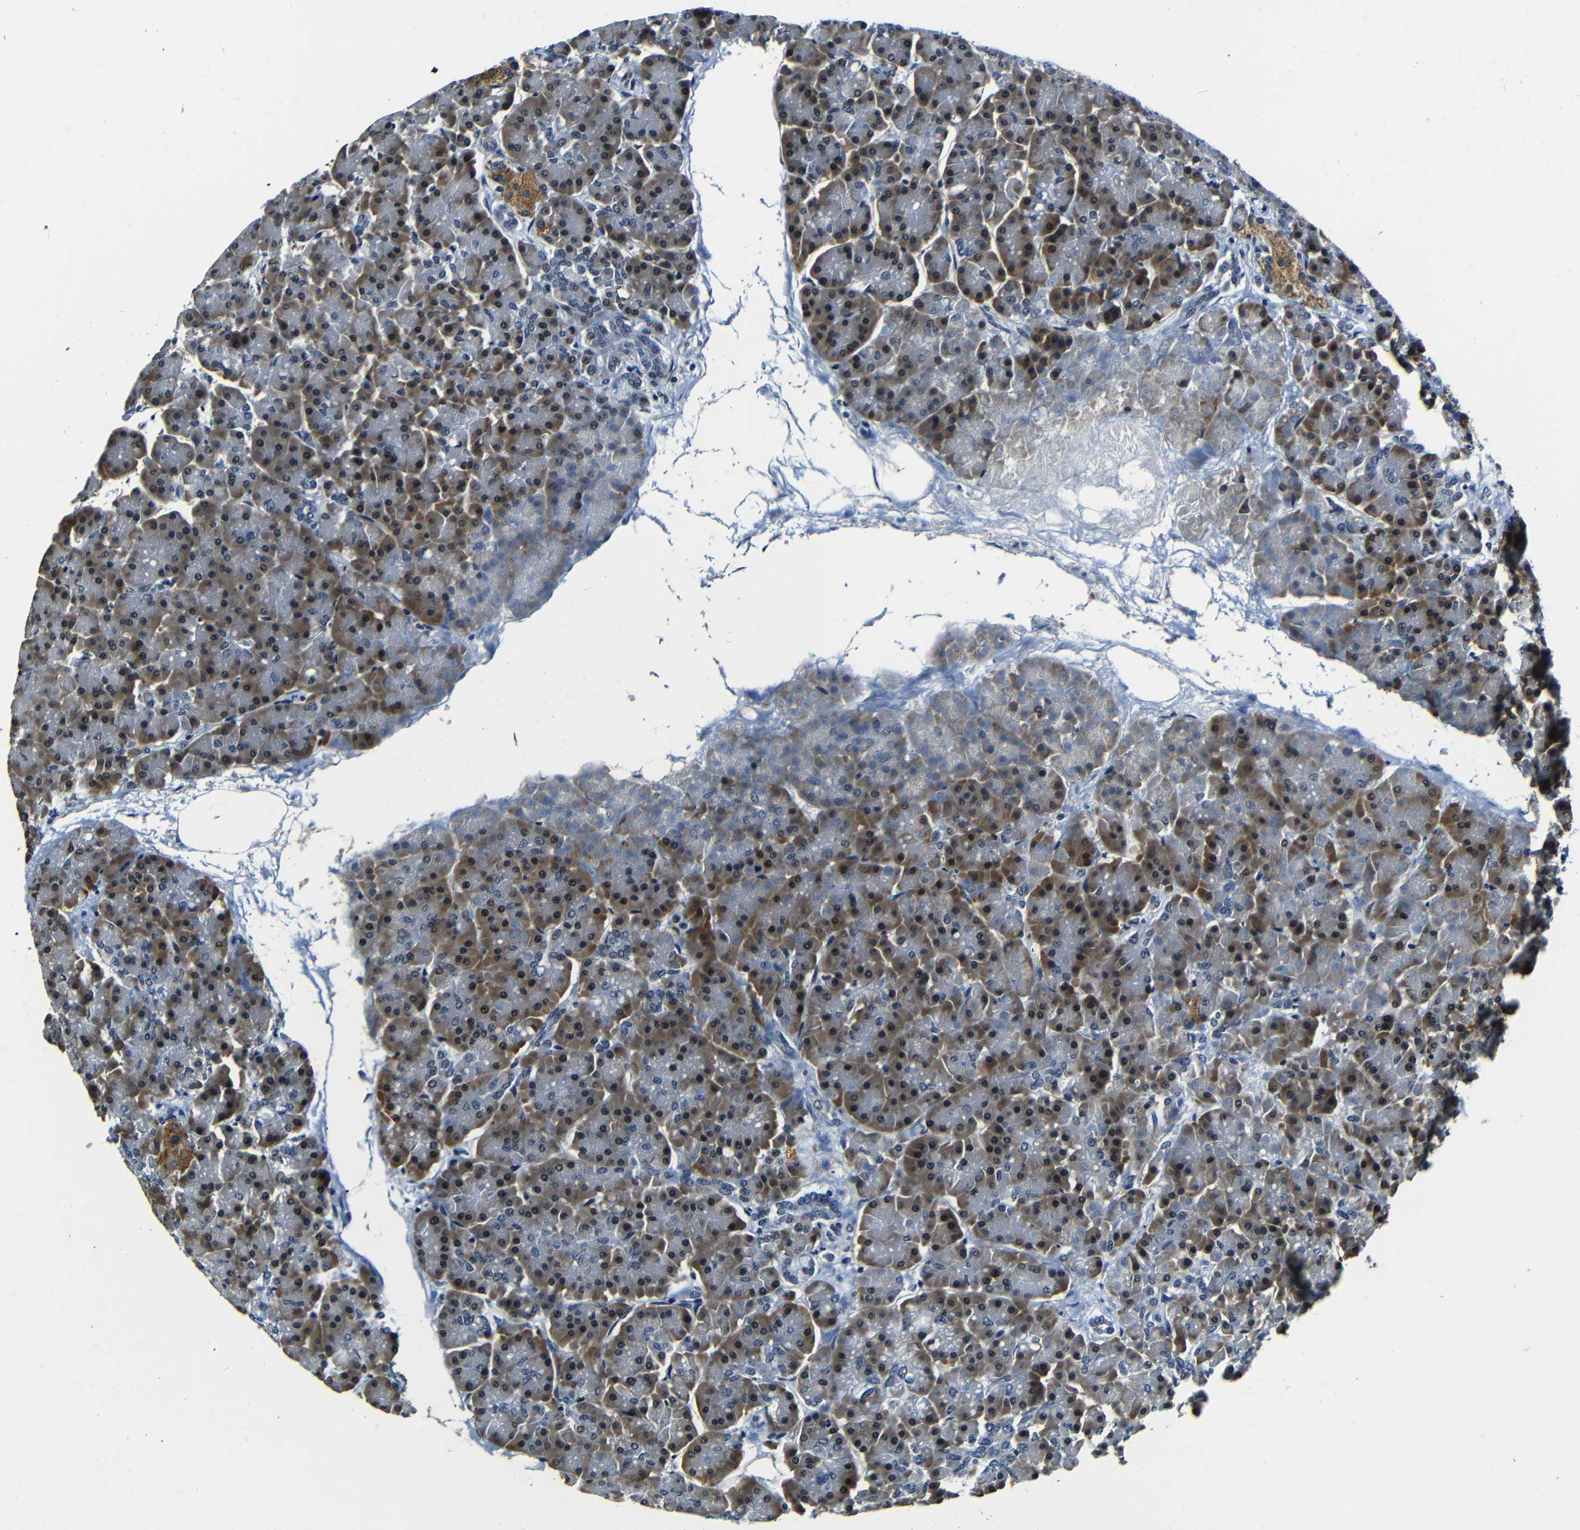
{"staining": {"intensity": "weak", "quantity": ">75%", "location": "cytoplasmic/membranous,nuclear"}, "tissue": "pancreas", "cell_type": "Exocrine glandular cells", "image_type": "normal", "snomed": [{"axis": "morphology", "description": "Normal tissue, NOS"}, {"axis": "topography", "description": "Pancreas"}], "caption": "A brown stain labels weak cytoplasmic/membranous,nuclear positivity of a protein in exocrine glandular cells of benign pancreas.", "gene": "FOXD4L1", "patient": {"sex": "female", "age": 70}}